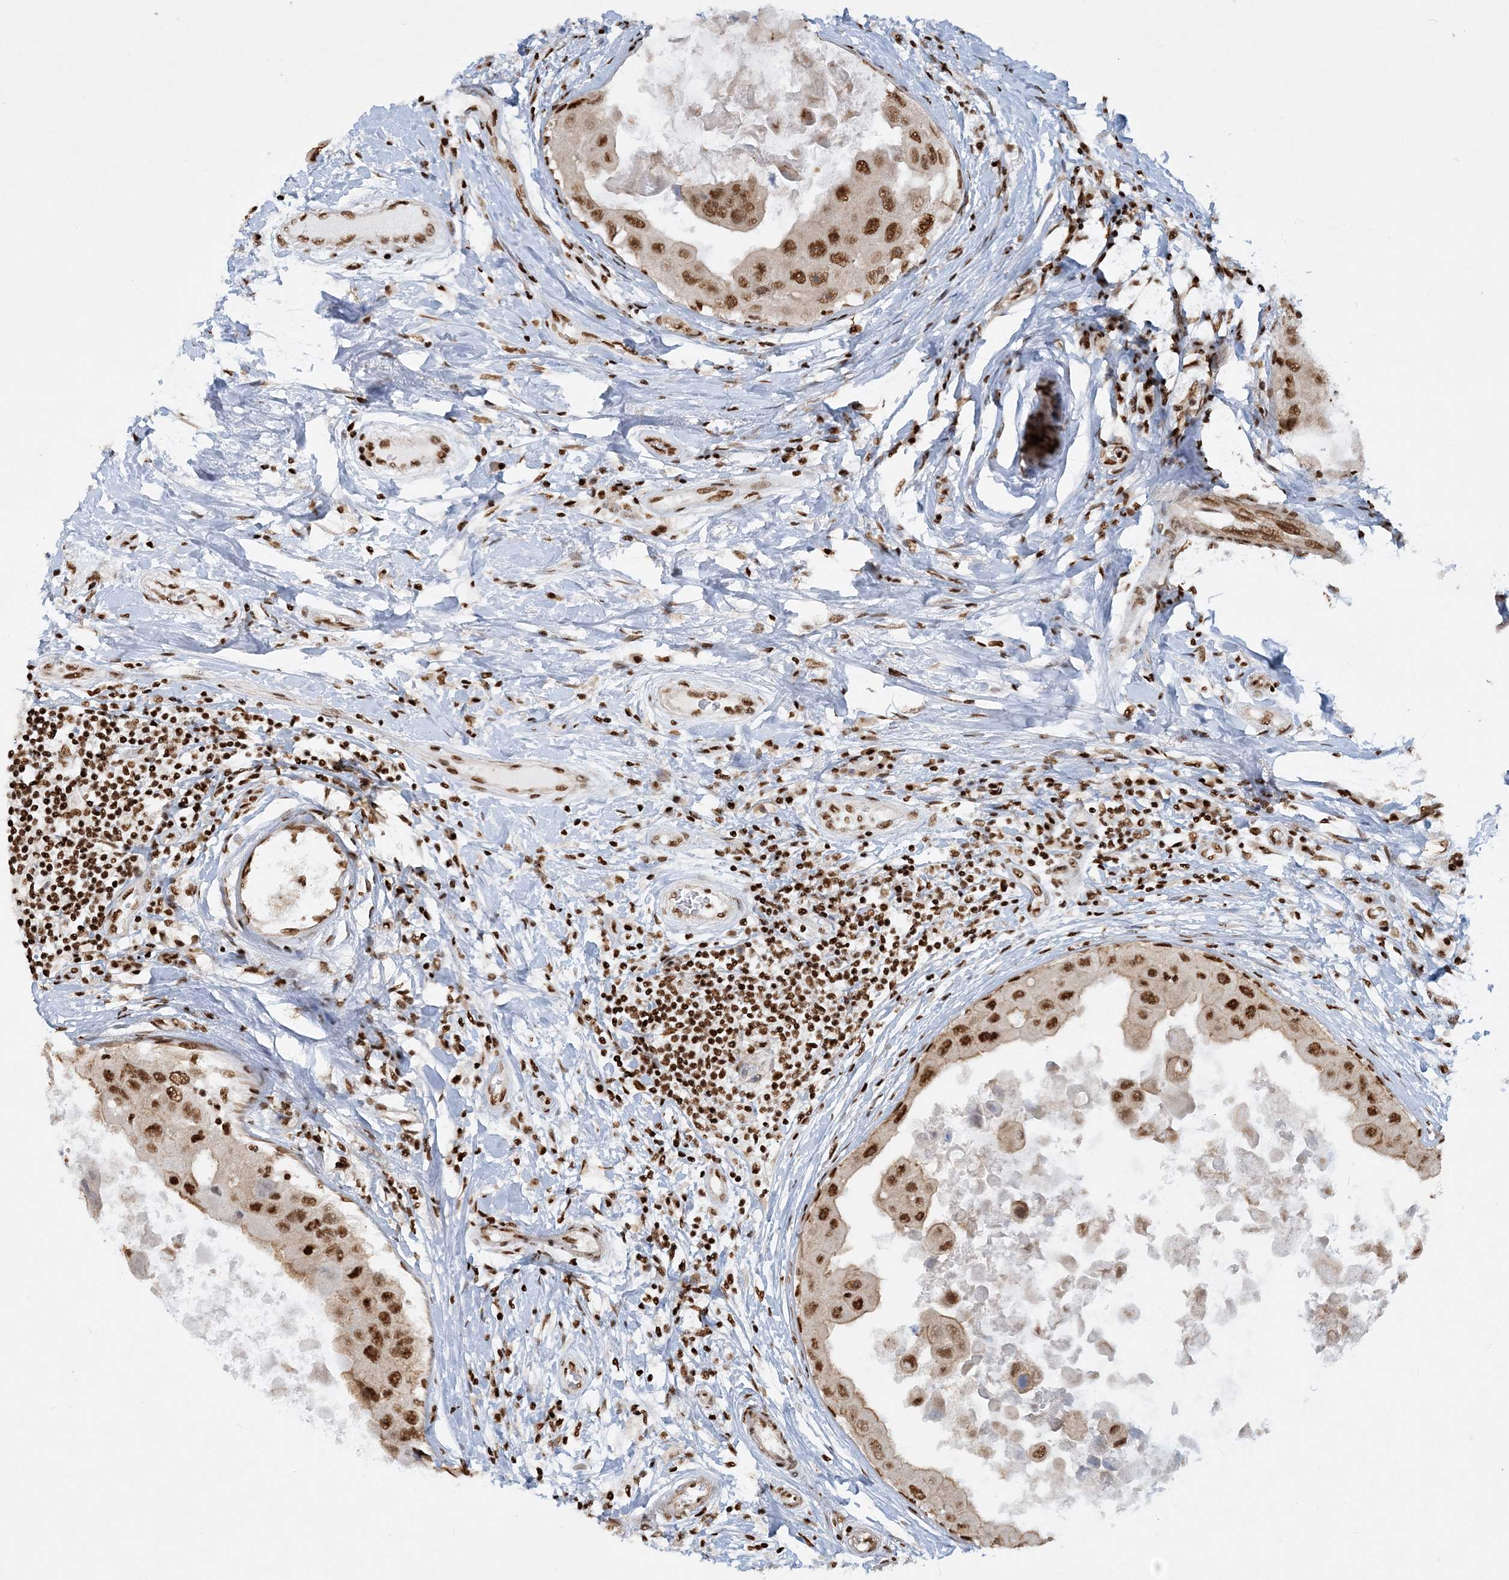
{"staining": {"intensity": "moderate", "quantity": ">75%", "location": "nuclear"}, "tissue": "breast cancer", "cell_type": "Tumor cells", "image_type": "cancer", "snomed": [{"axis": "morphology", "description": "Duct carcinoma"}, {"axis": "topography", "description": "Breast"}], "caption": "Immunohistochemical staining of breast cancer exhibits medium levels of moderate nuclear expression in about >75% of tumor cells.", "gene": "DELE1", "patient": {"sex": "female", "age": 27}}